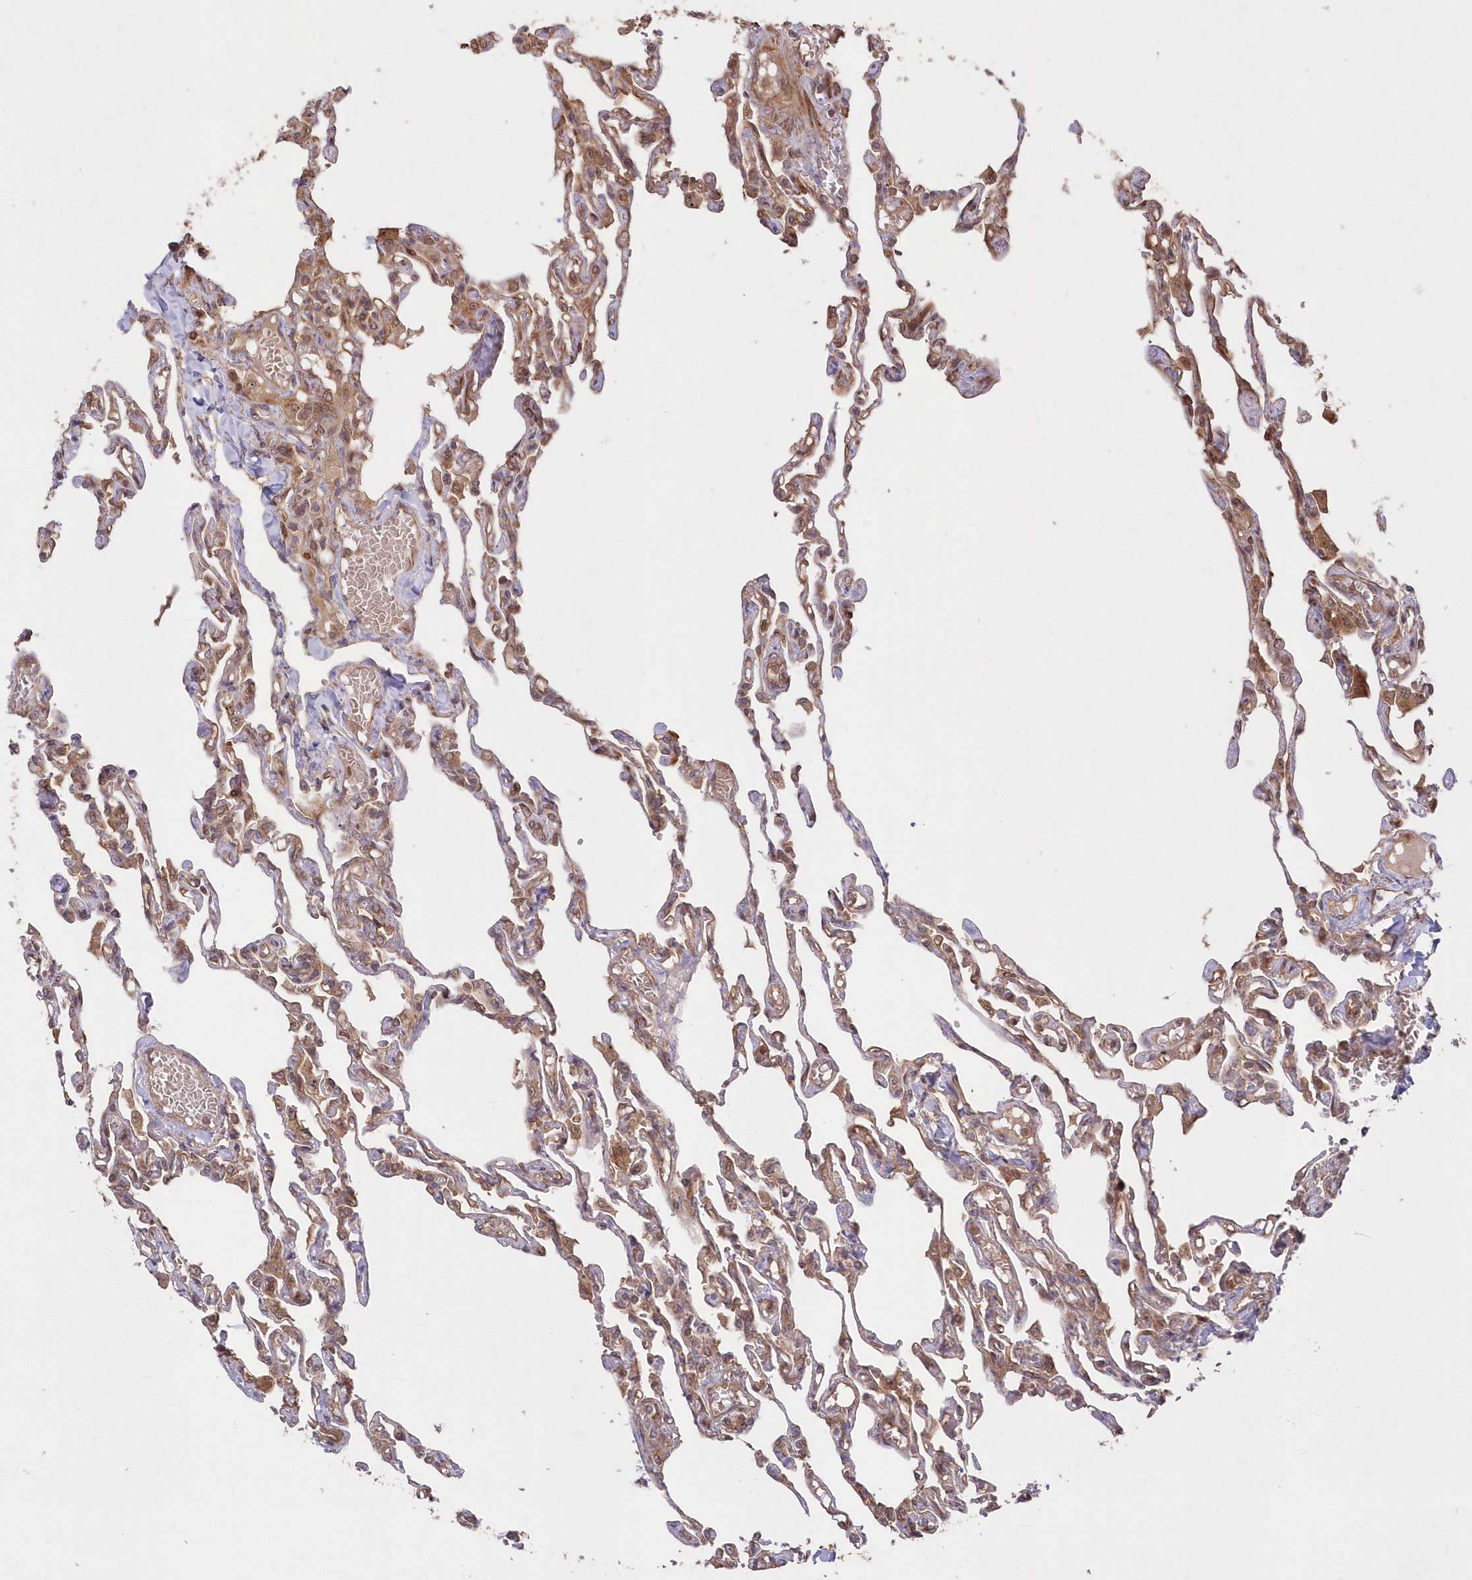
{"staining": {"intensity": "moderate", "quantity": ">75%", "location": "cytoplasmic/membranous,nuclear"}, "tissue": "lung", "cell_type": "Alveolar cells", "image_type": "normal", "snomed": [{"axis": "morphology", "description": "Normal tissue, NOS"}, {"axis": "topography", "description": "Lung"}], "caption": "A micrograph of human lung stained for a protein shows moderate cytoplasmic/membranous,nuclear brown staining in alveolar cells. Nuclei are stained in blue.", "gene": "TBCA", "patient": {"sex": "male", "age": 21}}